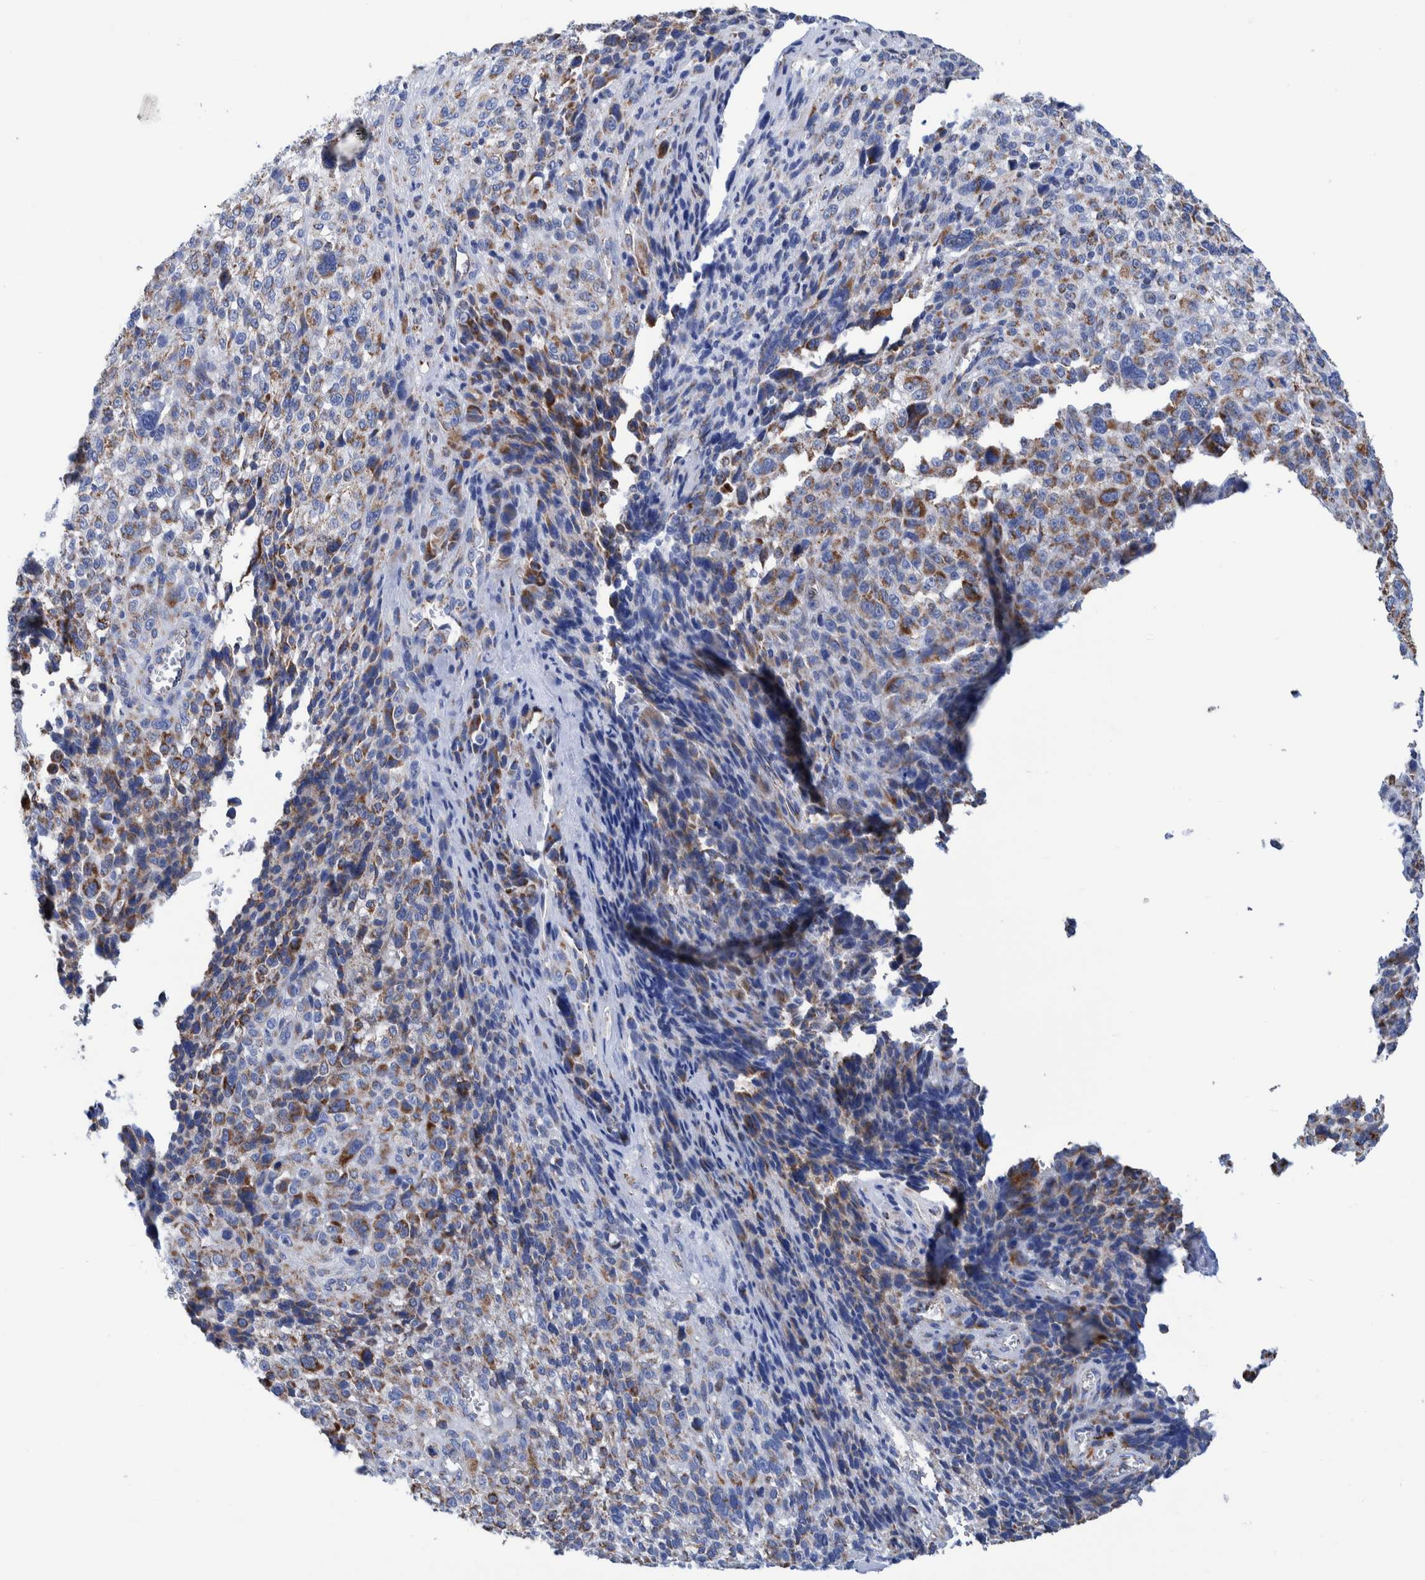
{"staining": {"intensity": "weak", "quantity": ">75%", "location": "cytoplasmic/membranous"}, "tissue": "melanoma", "cell_type": "Tumor cells", "image_type": "cancer", "snomed": [{"axis": "morphology", "description": "Malignant melanoma, NOS"}, {"axis": "topography", "description": "Skin"}], "caption": "Immunohistochemistry (IHC) (DAB) staining of malignant melanoma shows weak cytoplasmic/membranous protein staining in about >75% of tumor cells. The staining was performed using DAB, with brown indicating positive protein expression. Nuclei are stained blue with hematoxylin.", "gene": "DECR1", "patient": {"sex": "female", "age": 55}}